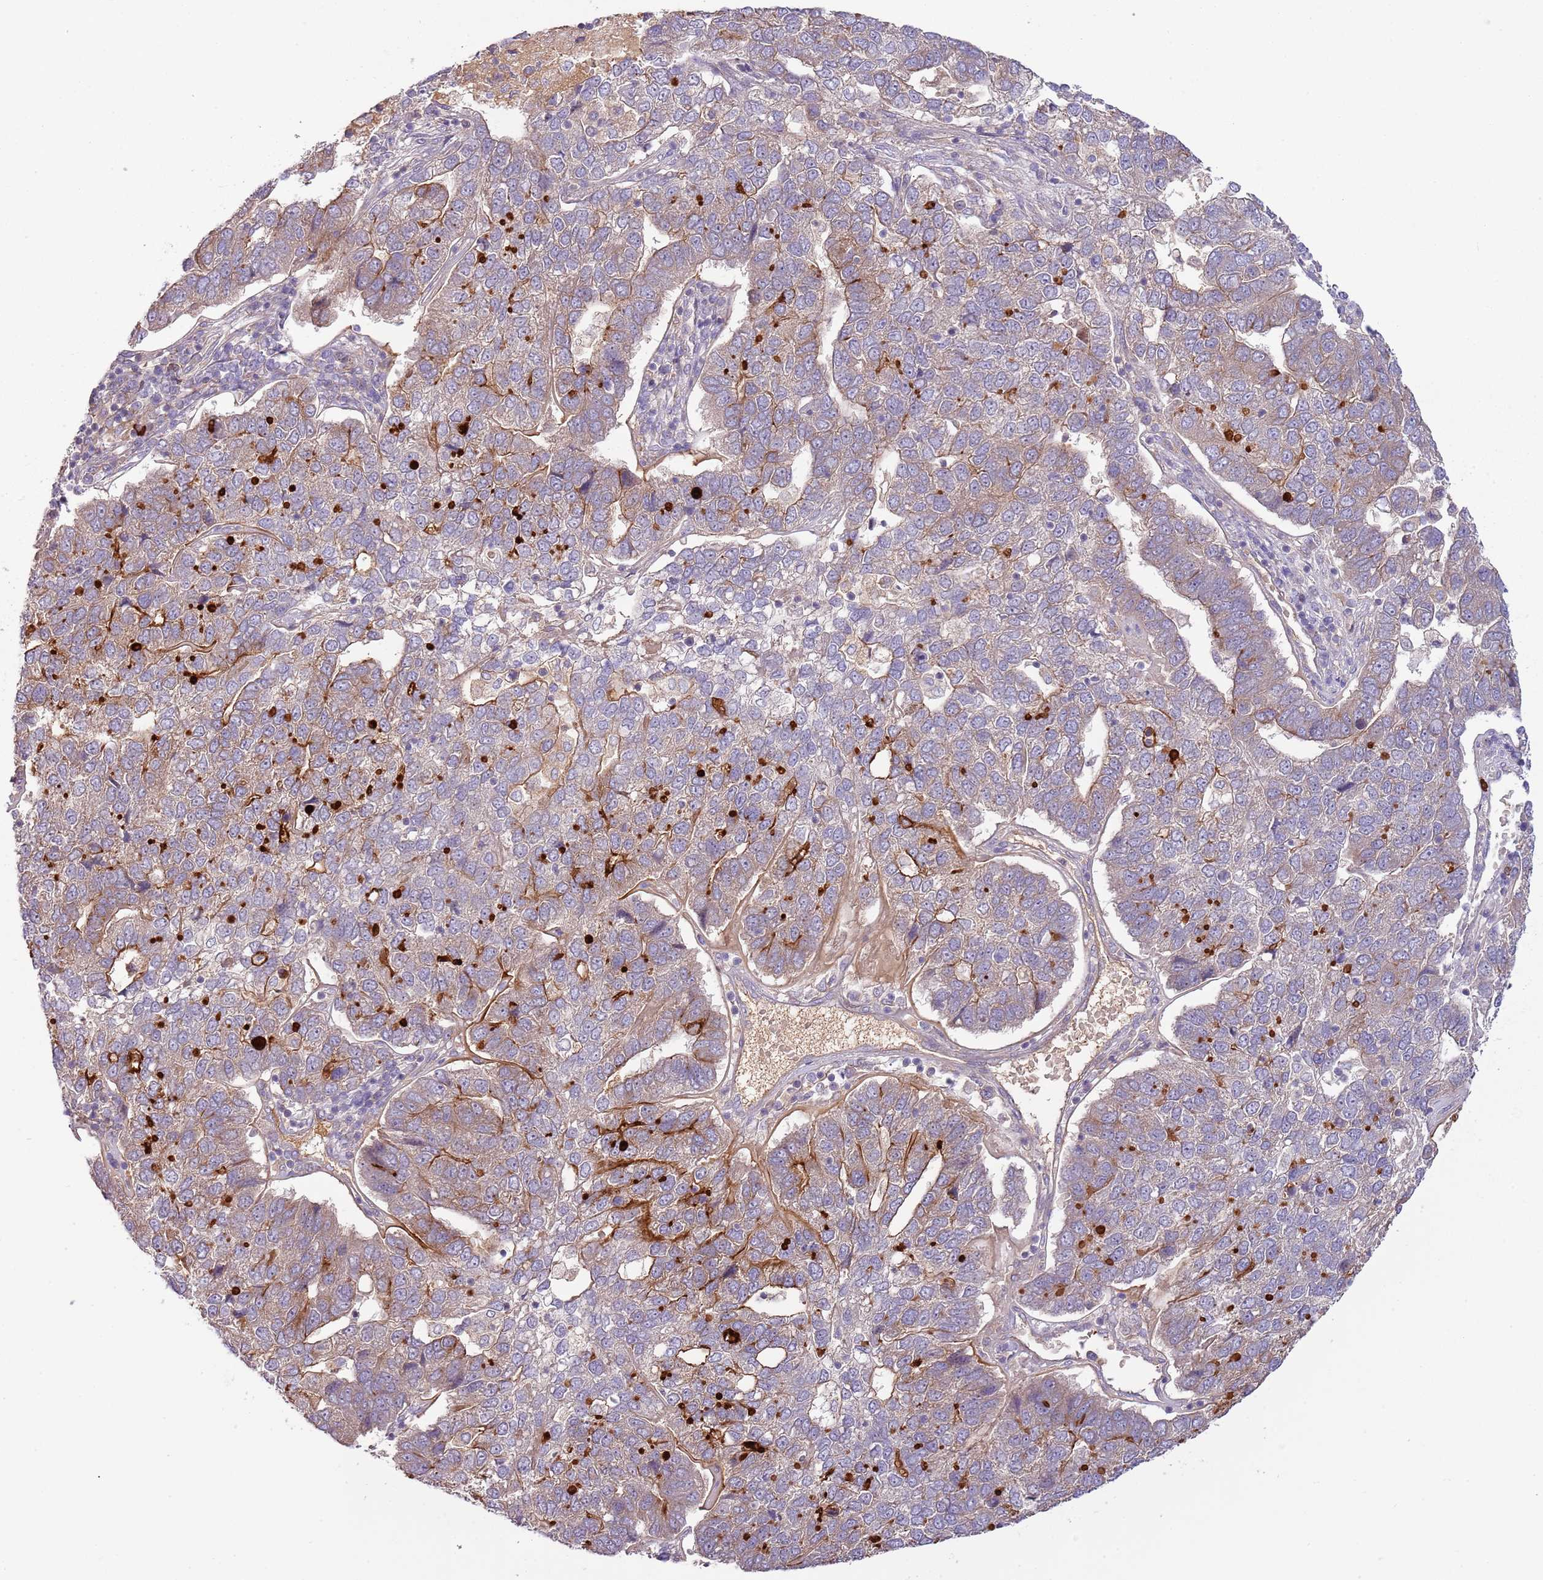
{"staining": {"intensity": "moderate", "quantity": "<25%", "location": "cytoplasmic/membranous"}, "tissue": "pancreatic cancer", "cell_type": "Tumor cells", "image_type": "cancer", "snomed": [{"axis": "morphology", "description": "Adenocarcinoma, NOS"}, {"axis": "topography", "description": "Pancreas"}], "caption": "A micrograph of adenocarcinoma (pancreatic) stained for a protein demonstrates moderate cytoplasmic/membranous brown staining in tumor cells. The staining was performed using DAB to visualize the protein expression in brown, while the nuclei were stained in blue with hematoxylin (Magnification: 20x).", "gene": "RNF128", "patient": {"sex": "female", "age": 61}}